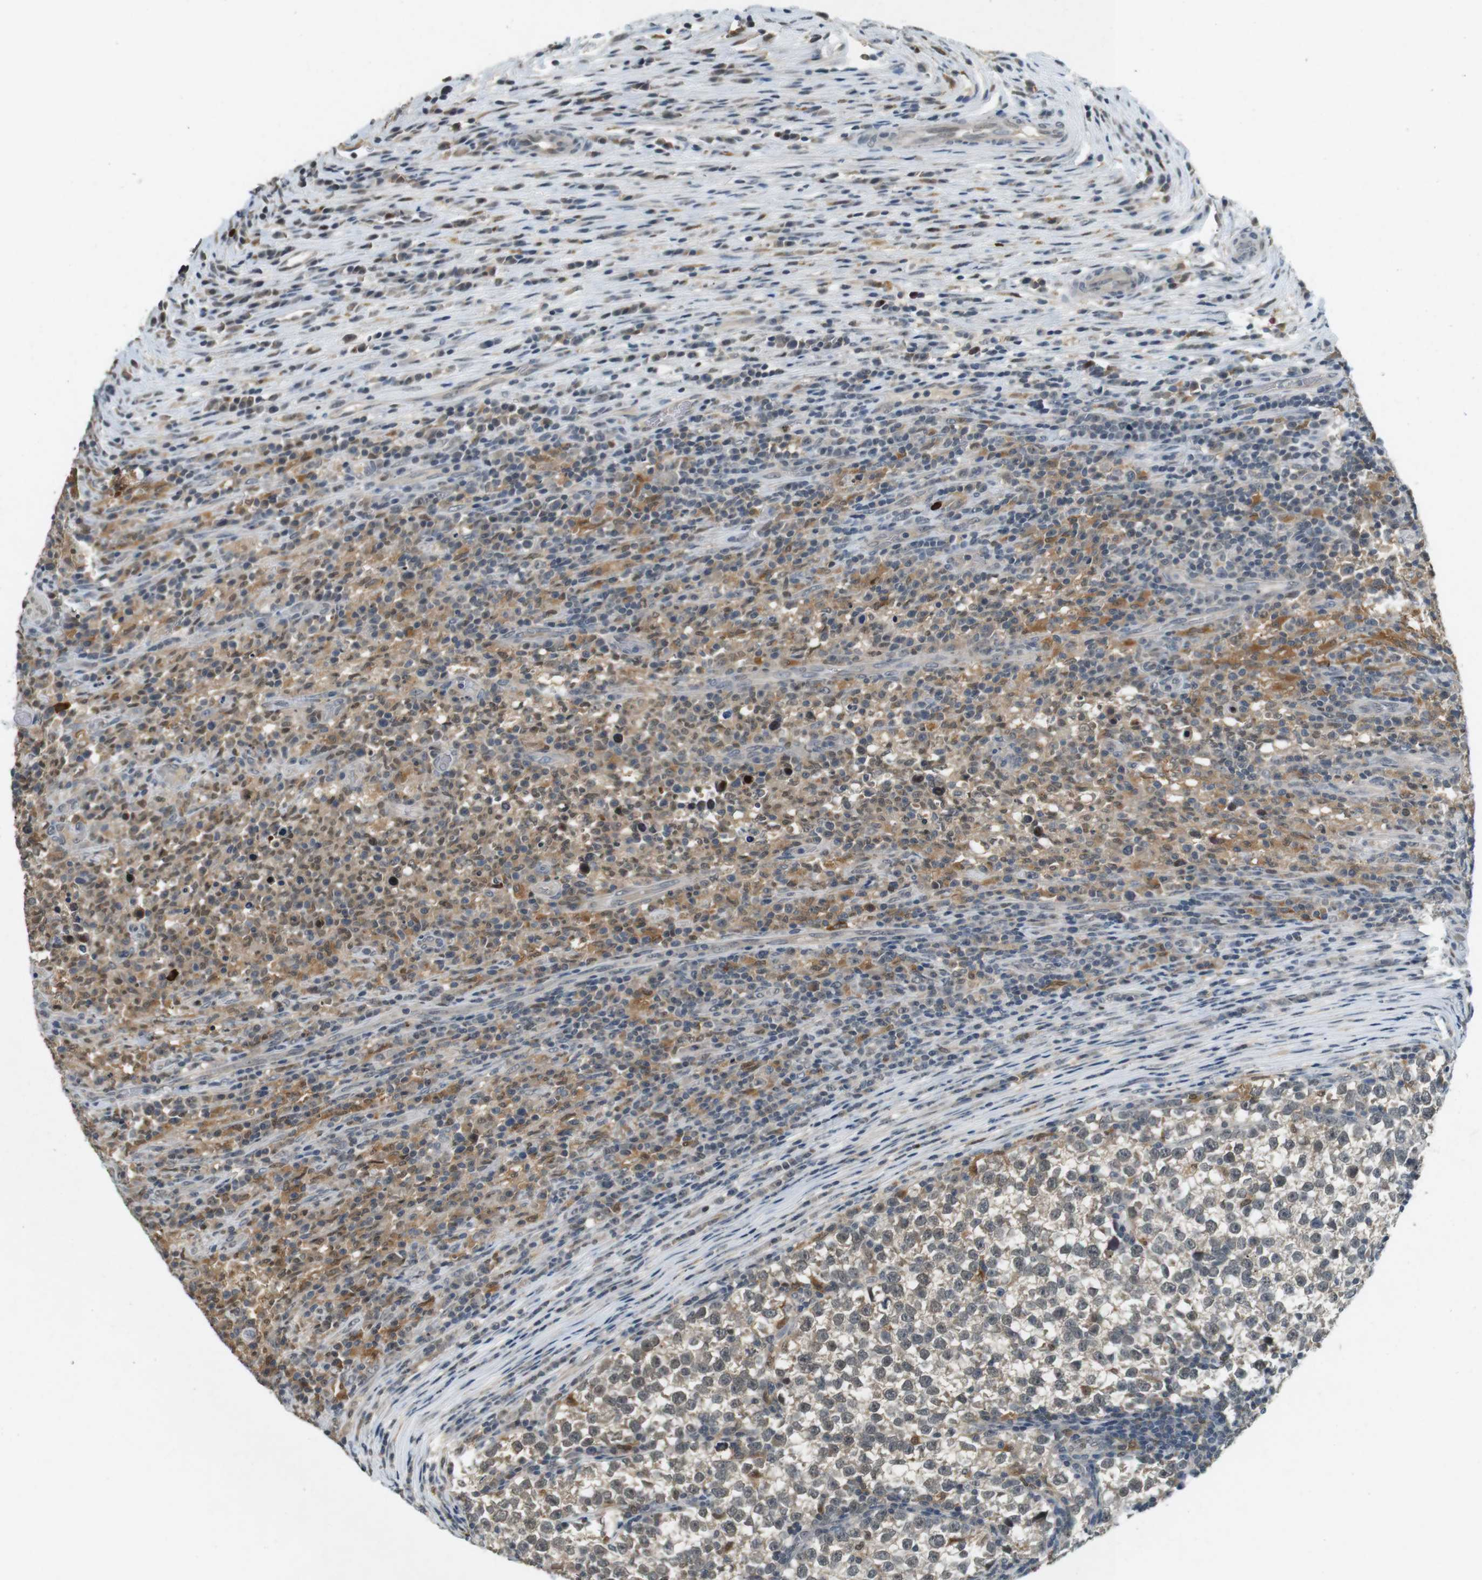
{"staining": {"intensity": "negative", "quantity": "none", "location": "none"}, "tissue": "testis cancer", "cell_type": "Tumor cells", "image_type": "cancer", "snomed": [{"axis": "morphology", "description": "Normal tissue, NOS"}, {"axis": "morphology", "description": "Seminoma, NOS"}, {"axis": "topography", "description": "Testis"}], "caption": "Tumor cells show no significant expression in testis cancer.", "gene": "CDK14", "patient": {"sex": "male", "age": 43}}